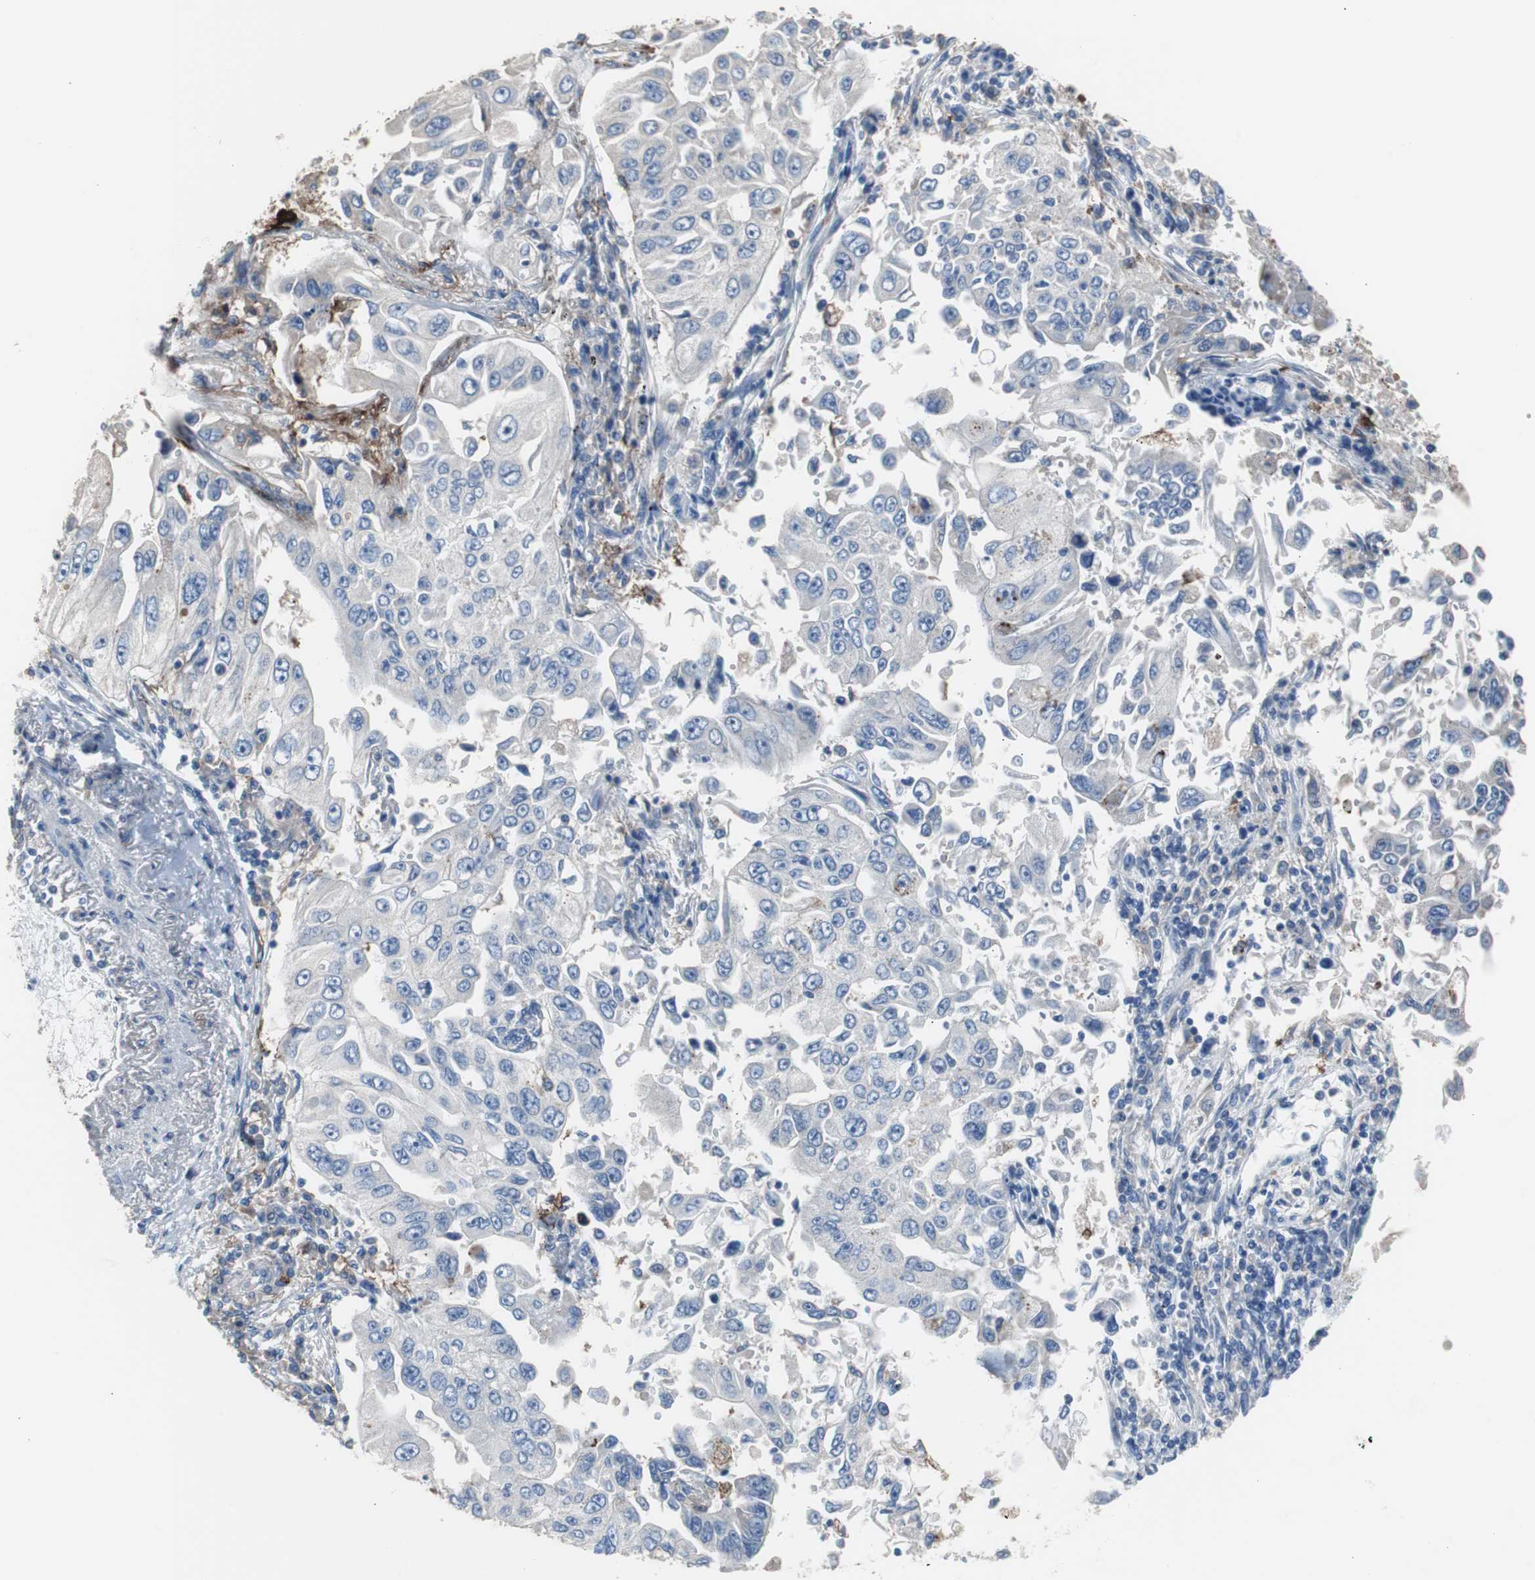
{"staining": {"intensity": "negative", "quantity": "none", "location": "none"}, "tissue": "lung cancer", "cell_type": "Tumor cells", "image_type": "cancer", "snomed": [{"axis": "morphology", "description": "Adenocarcinoma, NOS"}, {"axis": "topography", "description": "Lung"}], "caption": "Immunohistochemical staining of human lung cancer exhibits no significant expression in tumor cells.", "gene": "FCGR2B", "patient": {"sex": "male", "age": 84}}